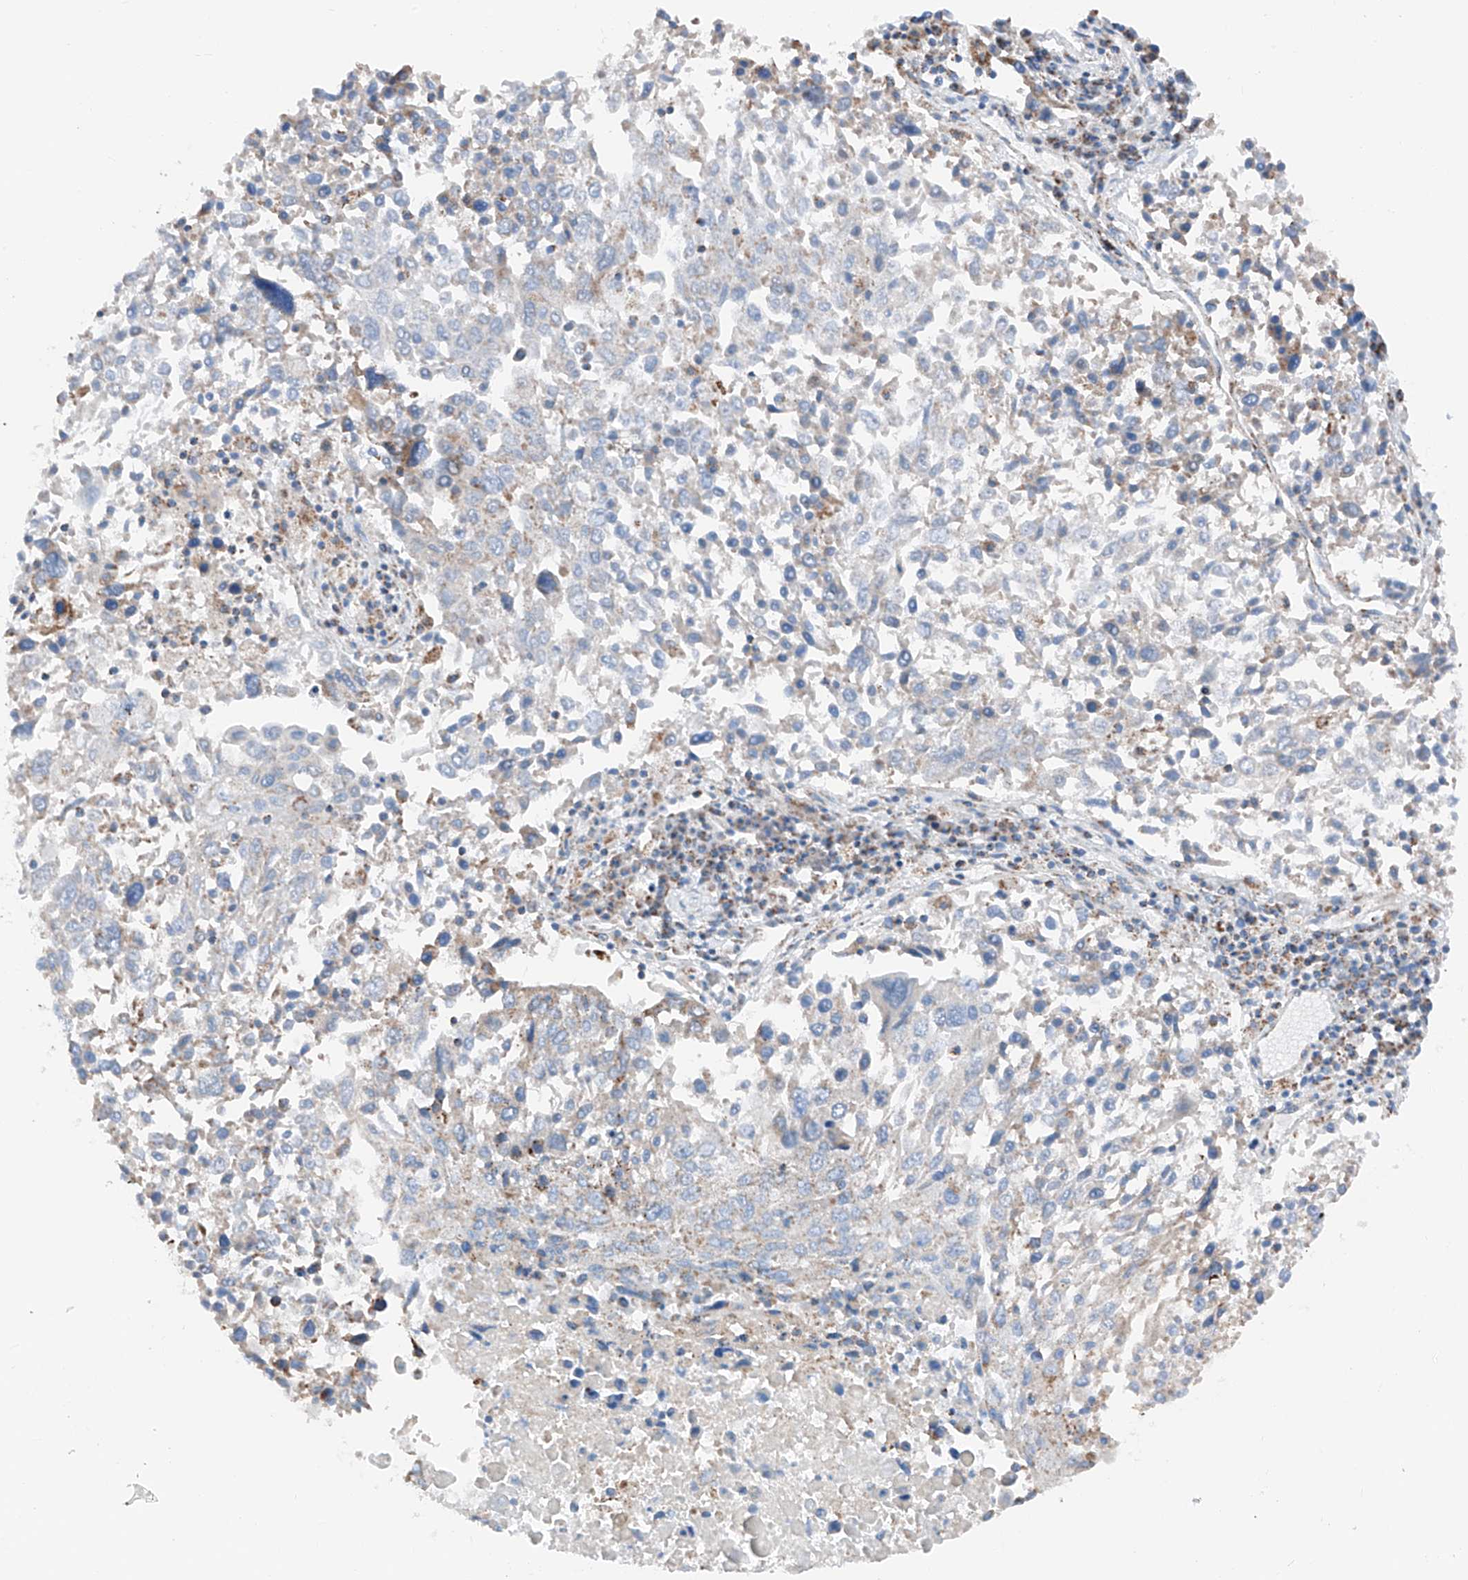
{"staining": {"intensity": "moderate", "quantity": "<25%", "location": "cytoplasmic/membranous"}, "tissue": "lung cancer", "cell_type": "Tumor cells", "image_type": "cancer", "snomed": [{"axis": "morphology", "description": "Squamous cell carcinoma, NOS"}, {"axis": "topography", "description": "Lung"}], "caption": "Immunohistochemical staining of human squamous cell carcinoma (lung) displays low levels of moderate cytoplasmic/membranous positivity in approximately <25% of tumor cells.", "gene": "MRAP", "patient": {"sex": "male", "age": 65}}